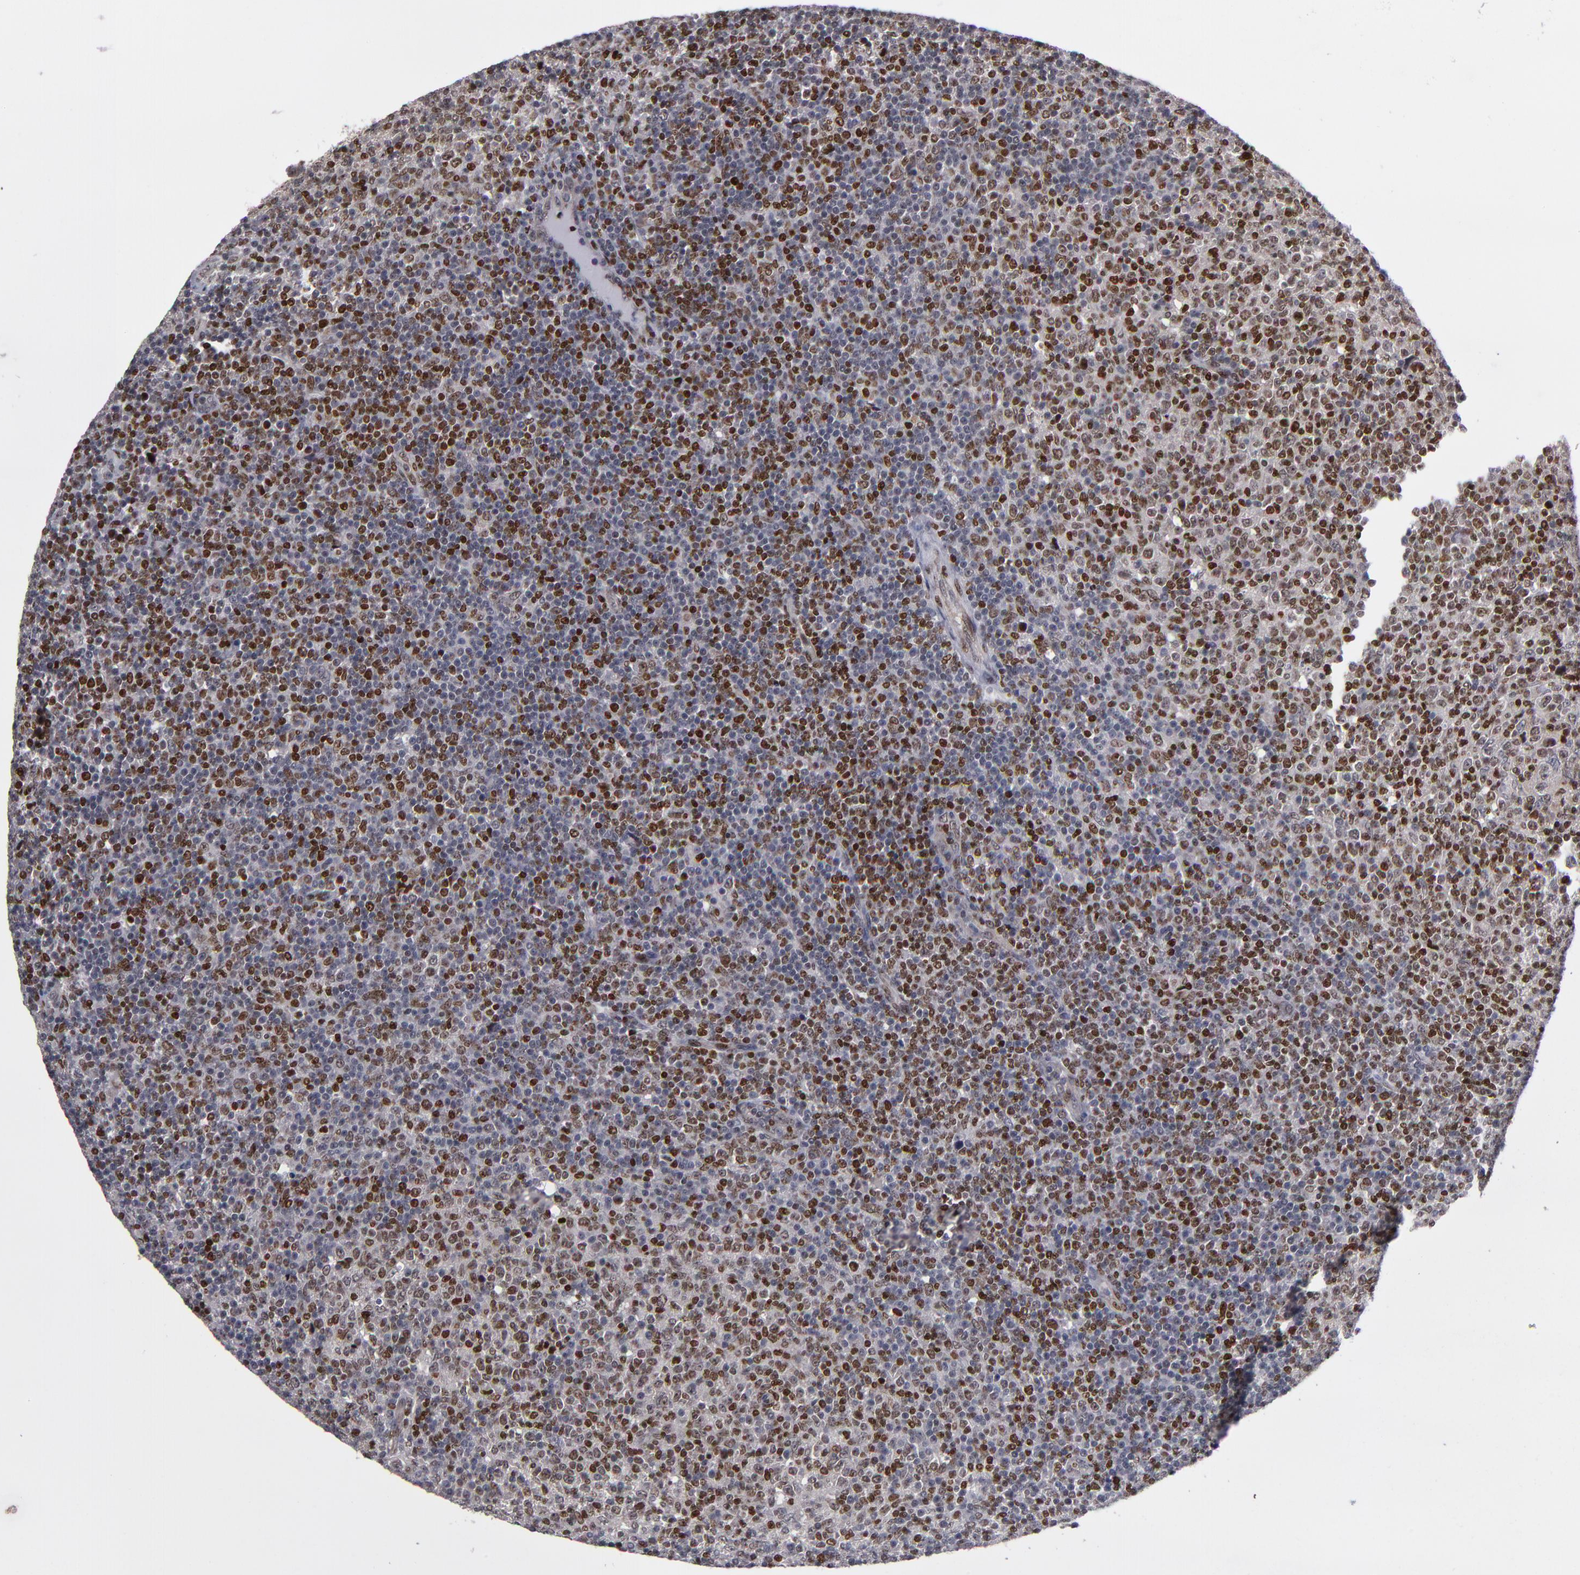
{"staining": {"intensity": "strong", "quantity": "25%-75%", "location": "nuclear"}, "tissue": "lymphoma", "cell_type": "Tumor cells", "image_type": "cancer", "snomed": [{"axis": "morphology", "description": "Malignant lymphoma, non-Hodgkin's type, Low grade"}, {"axis": "topography", "description": "Lymph node"}], "caption": "This is an image of immunohistochemistry staining of lymphoma, which shows strong expression in the nuclear of tumor cells.", "gene": "KDM6A", "patient": {"sex": "male", "age": 70}}